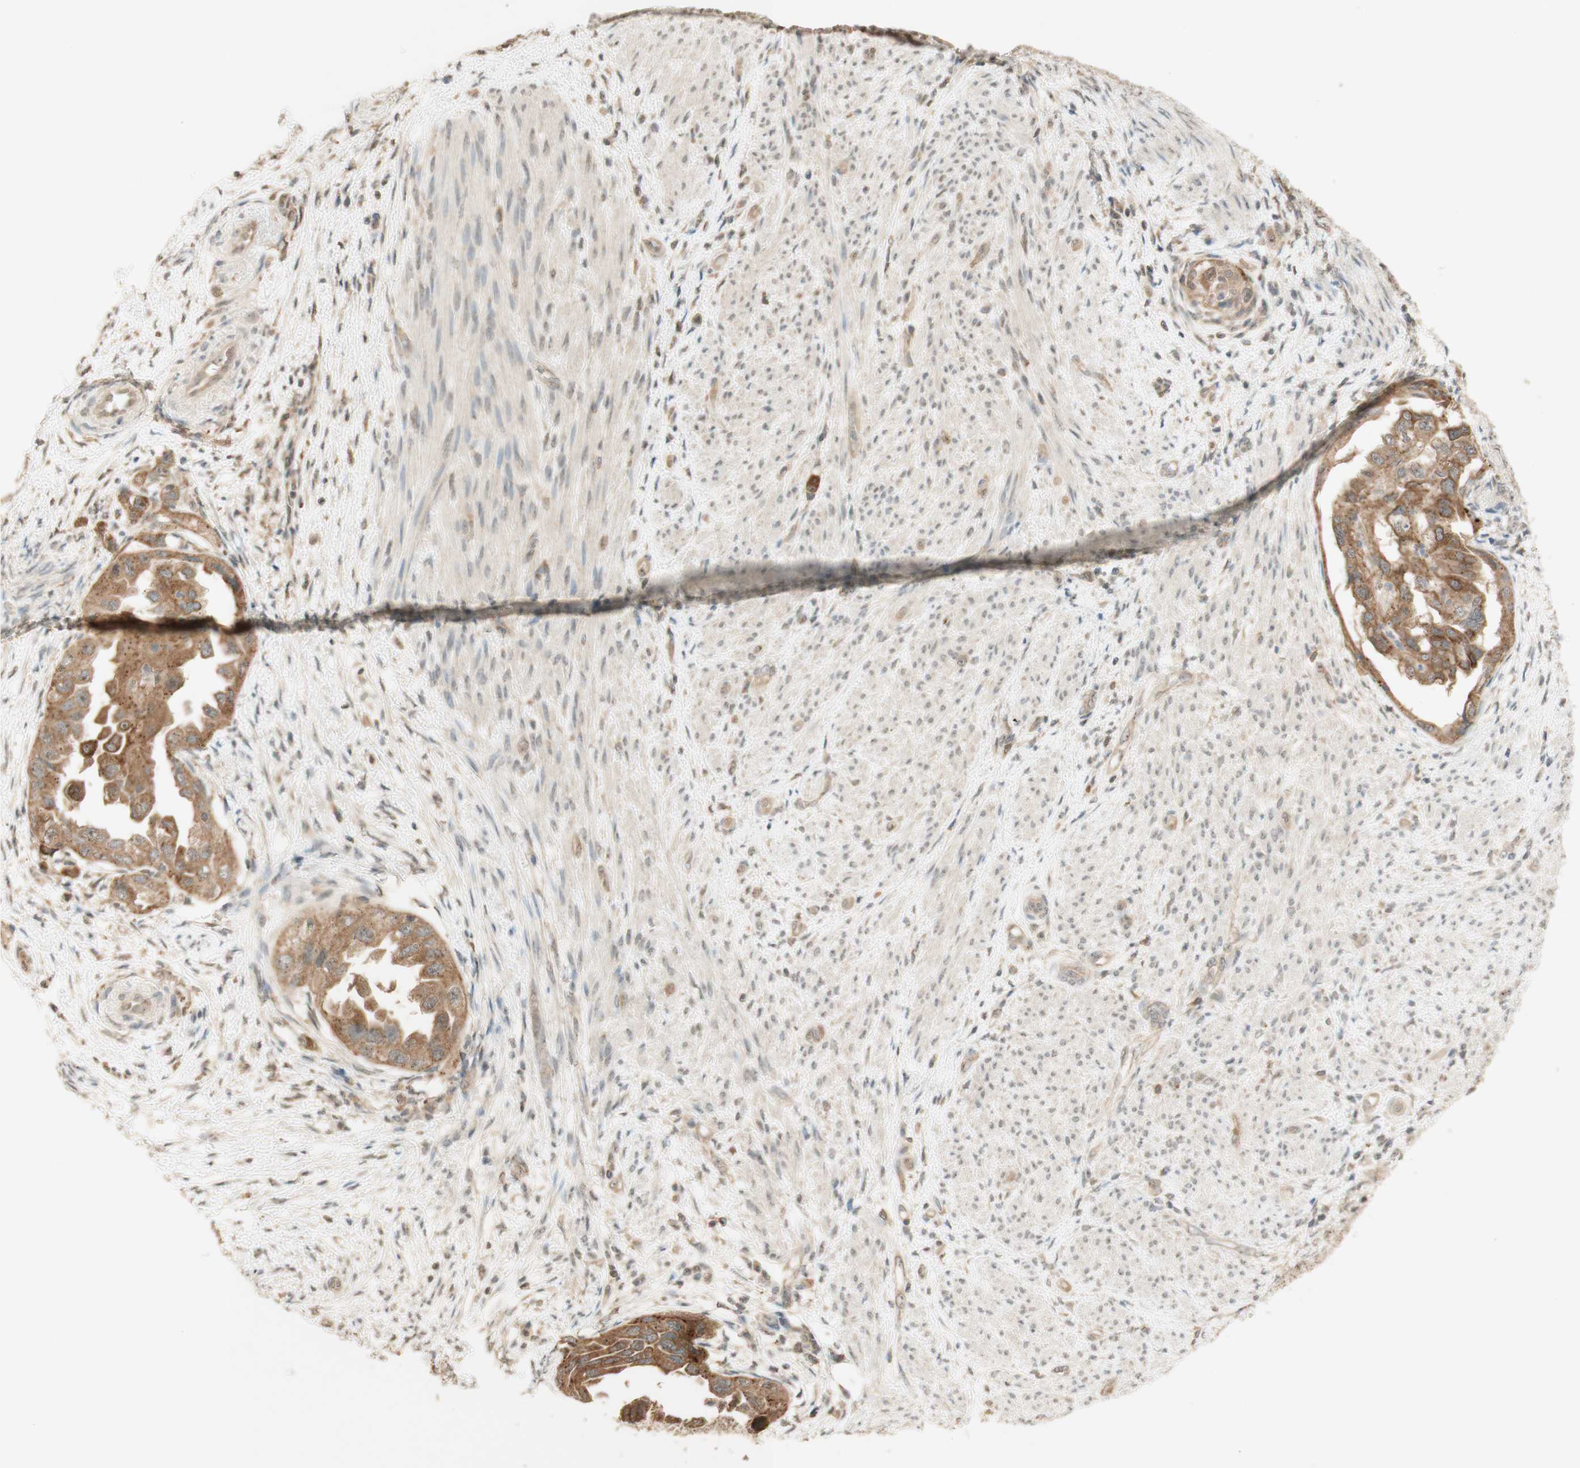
{"staining": {"intensity": "moderate", "quantity": ">75%", "location": "cytoplasmic/membranous"}, "tissue": "endometrial cancer", "cell_type": "Tumor cells", "image_type": "cancer", "snomed": [{"axis": "morphology", "description": "Adenocarcinoma, NOS"}, {"axis": "topography", "description": "Endometrium"}], "caption": "Moderate cytoplasmic/membranous protein staining is seen in approximately >75% of tumor cells in endometrial cancer.", "gene": "SPINT2", "patient": {"sex": "female", "age": 85}}